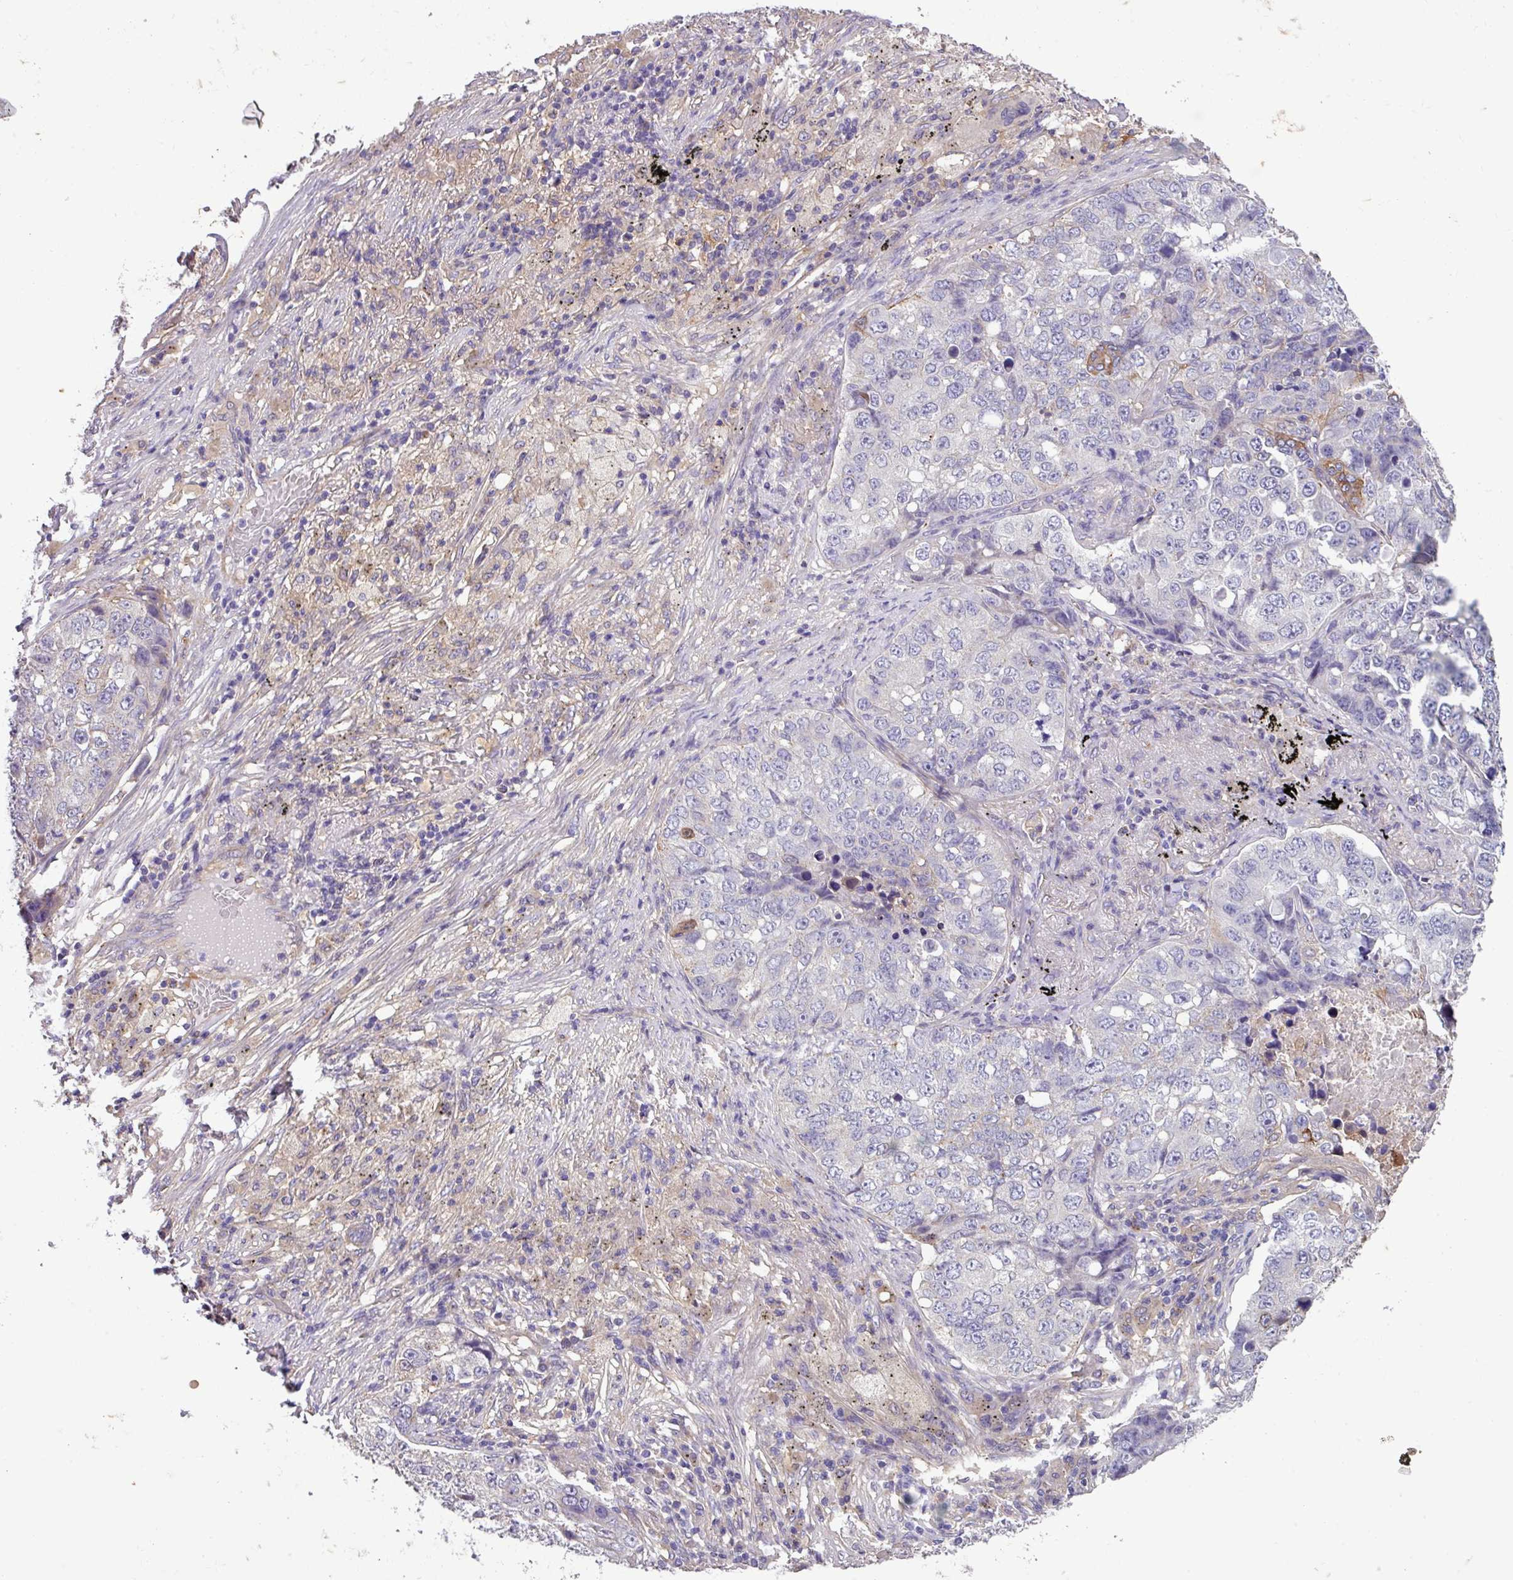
{"staining": {"intensity": "negative", "quantity": "none", "location": "none"}, "tissue": "lung cancer", "cell_type": "Tumor cells", "image_type": "cancer", "snomed": [{"axis": "morphology", "description": "Squamous cell carcinoma, NOS"}, {"axis": "topography", "description": "Lung"}], "caption": "Histopathology image shows no protein expression in tumor cells of lung cancer (squamous cell carcinoma) tissue.", "gene": "SLC23A2", "patient": {"sex": "male", "age": 60}}